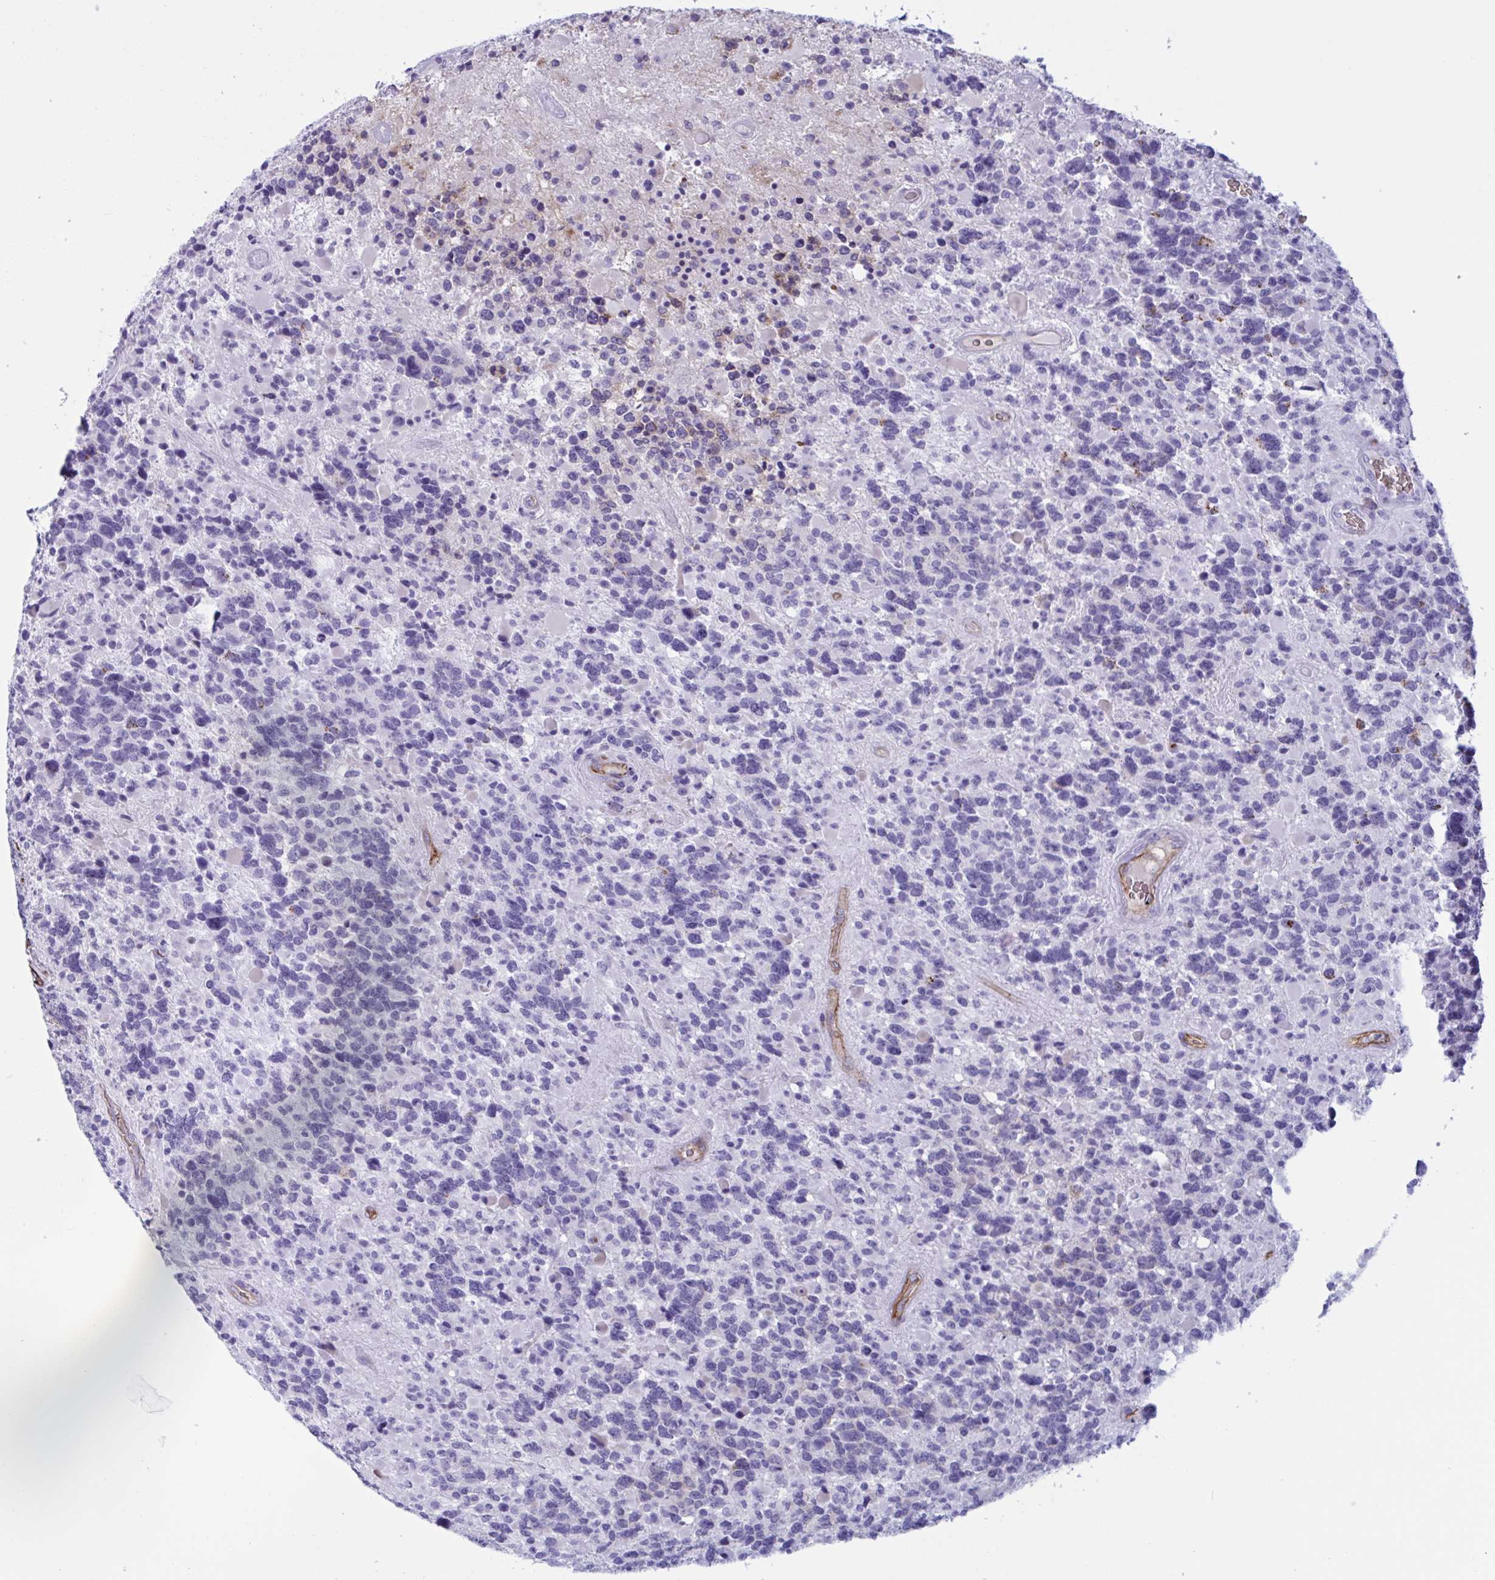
{"staining": {"intensity": "negative", "quantity": "none", "location": "none"}, "tissue": "glioma", "cell_type": "Tumor cells", "image_type": "cancer", "snomed": [{"axis": "morphology", "description": "Glioma, malignant, High grade"}, {"axis": "topography", "description": "Brain"}], "caption": "An immunohistochemistry (IHC) photomicrograph of high-grade glioma (malignant) is shown. There is no staining in tumor cells of high-grade glioma (malignant). (Immunohistochemistry (ihc), brightfield microscopy, high magnification).", "gene": "SLC2A1", "patient": {"sex": "female", "age": 40}}